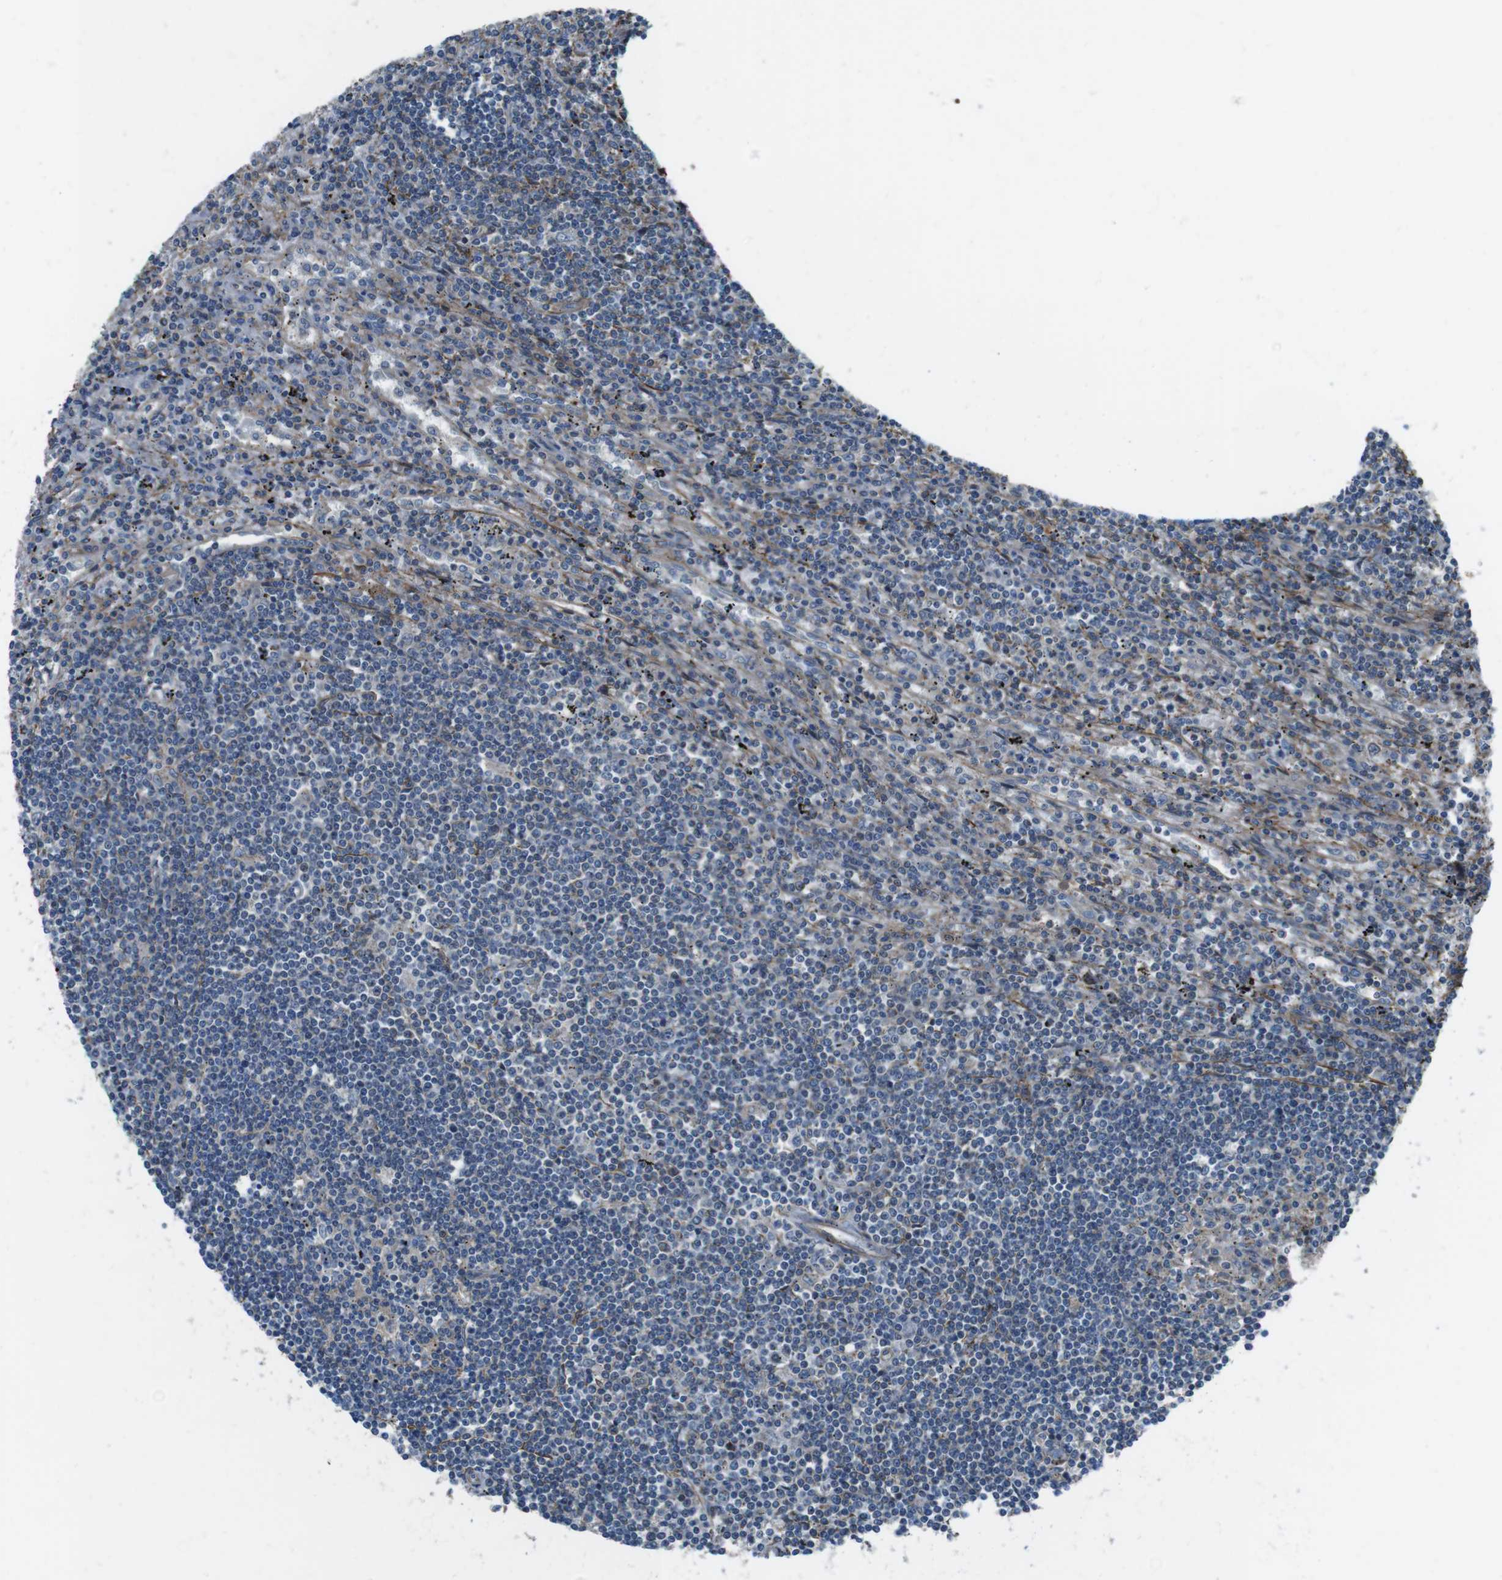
{"staining": {"intensity": "negative", "quantity": "none", "location": "none"}, "tissue": "lymphoma", "cell_type": "Tumor cells", "image_type": "cancer", "snomed": [{"axis": "morphology", "description": "Malignant lymphoma, non-Hodgkin's type, Low grade"}, {"axis": "topography", "description": "Spleen"}], "caption": "An image of human lymphoma is negative for staining in tumor cells. (DAB immunohistochemistry (IHC), high magnification).", "gene": "FAM174B", "patient": {"sex": "male", "age": 76}}